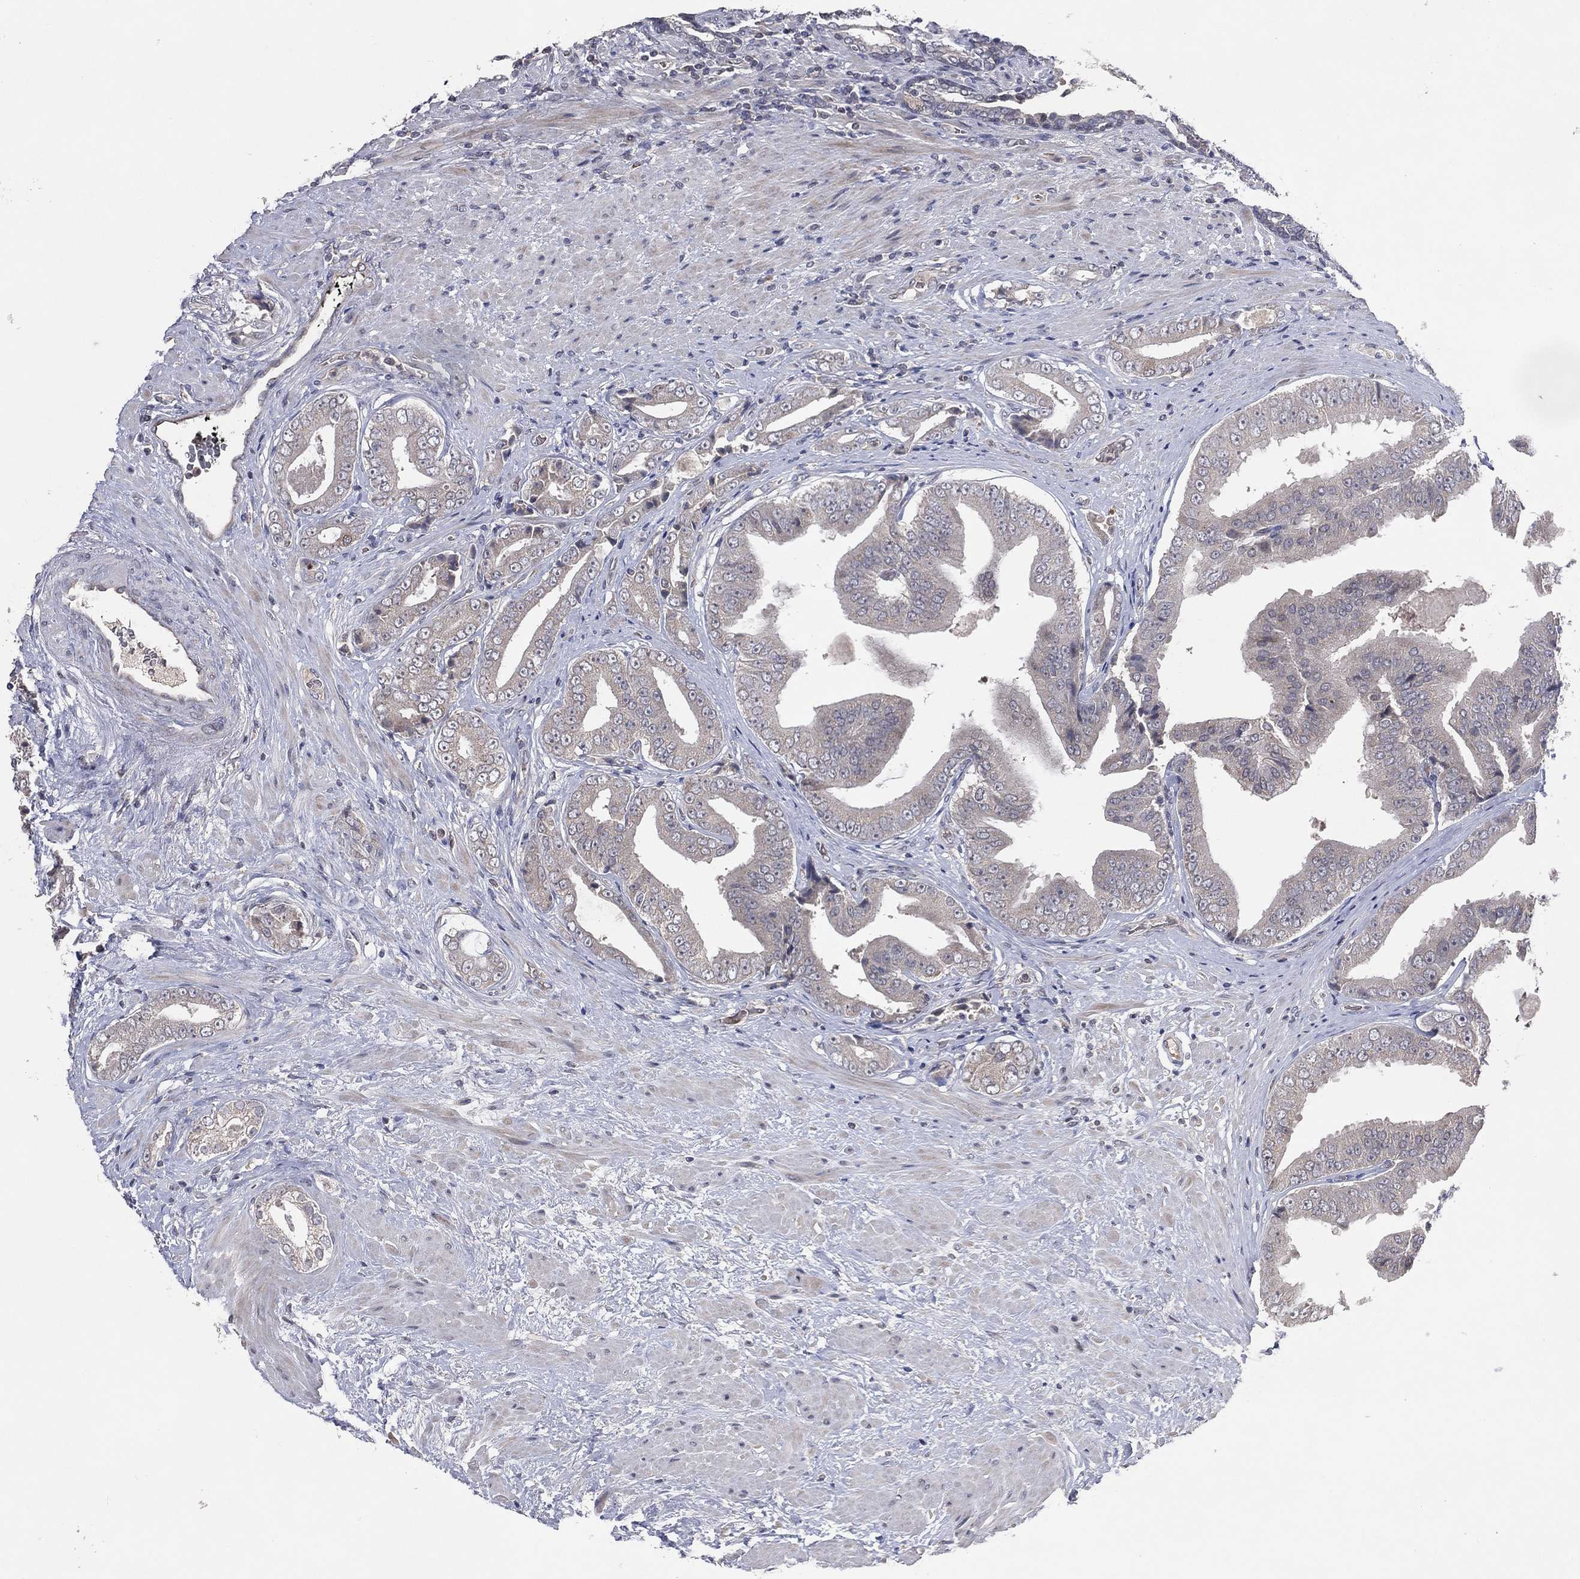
{"staining": {"intensity": "negative", "quantity": "none", "location": "none"}, "tissue": "prostate cancer", "cell_type": "Tumor cells", "image_type": "cancer", "snomed": [{"axis": "morphology", "description": "Adenocarcinoma, Low grade"}, {"axis": "topography", "description": "Prostate and seminal vesicle, NOS"}], "caption": "The photomicrograph exhibits no significant staining in tumor cells of prostate cancer.", "gene": "DNAH7", "patient": {"sex": "male", "age": 61}}